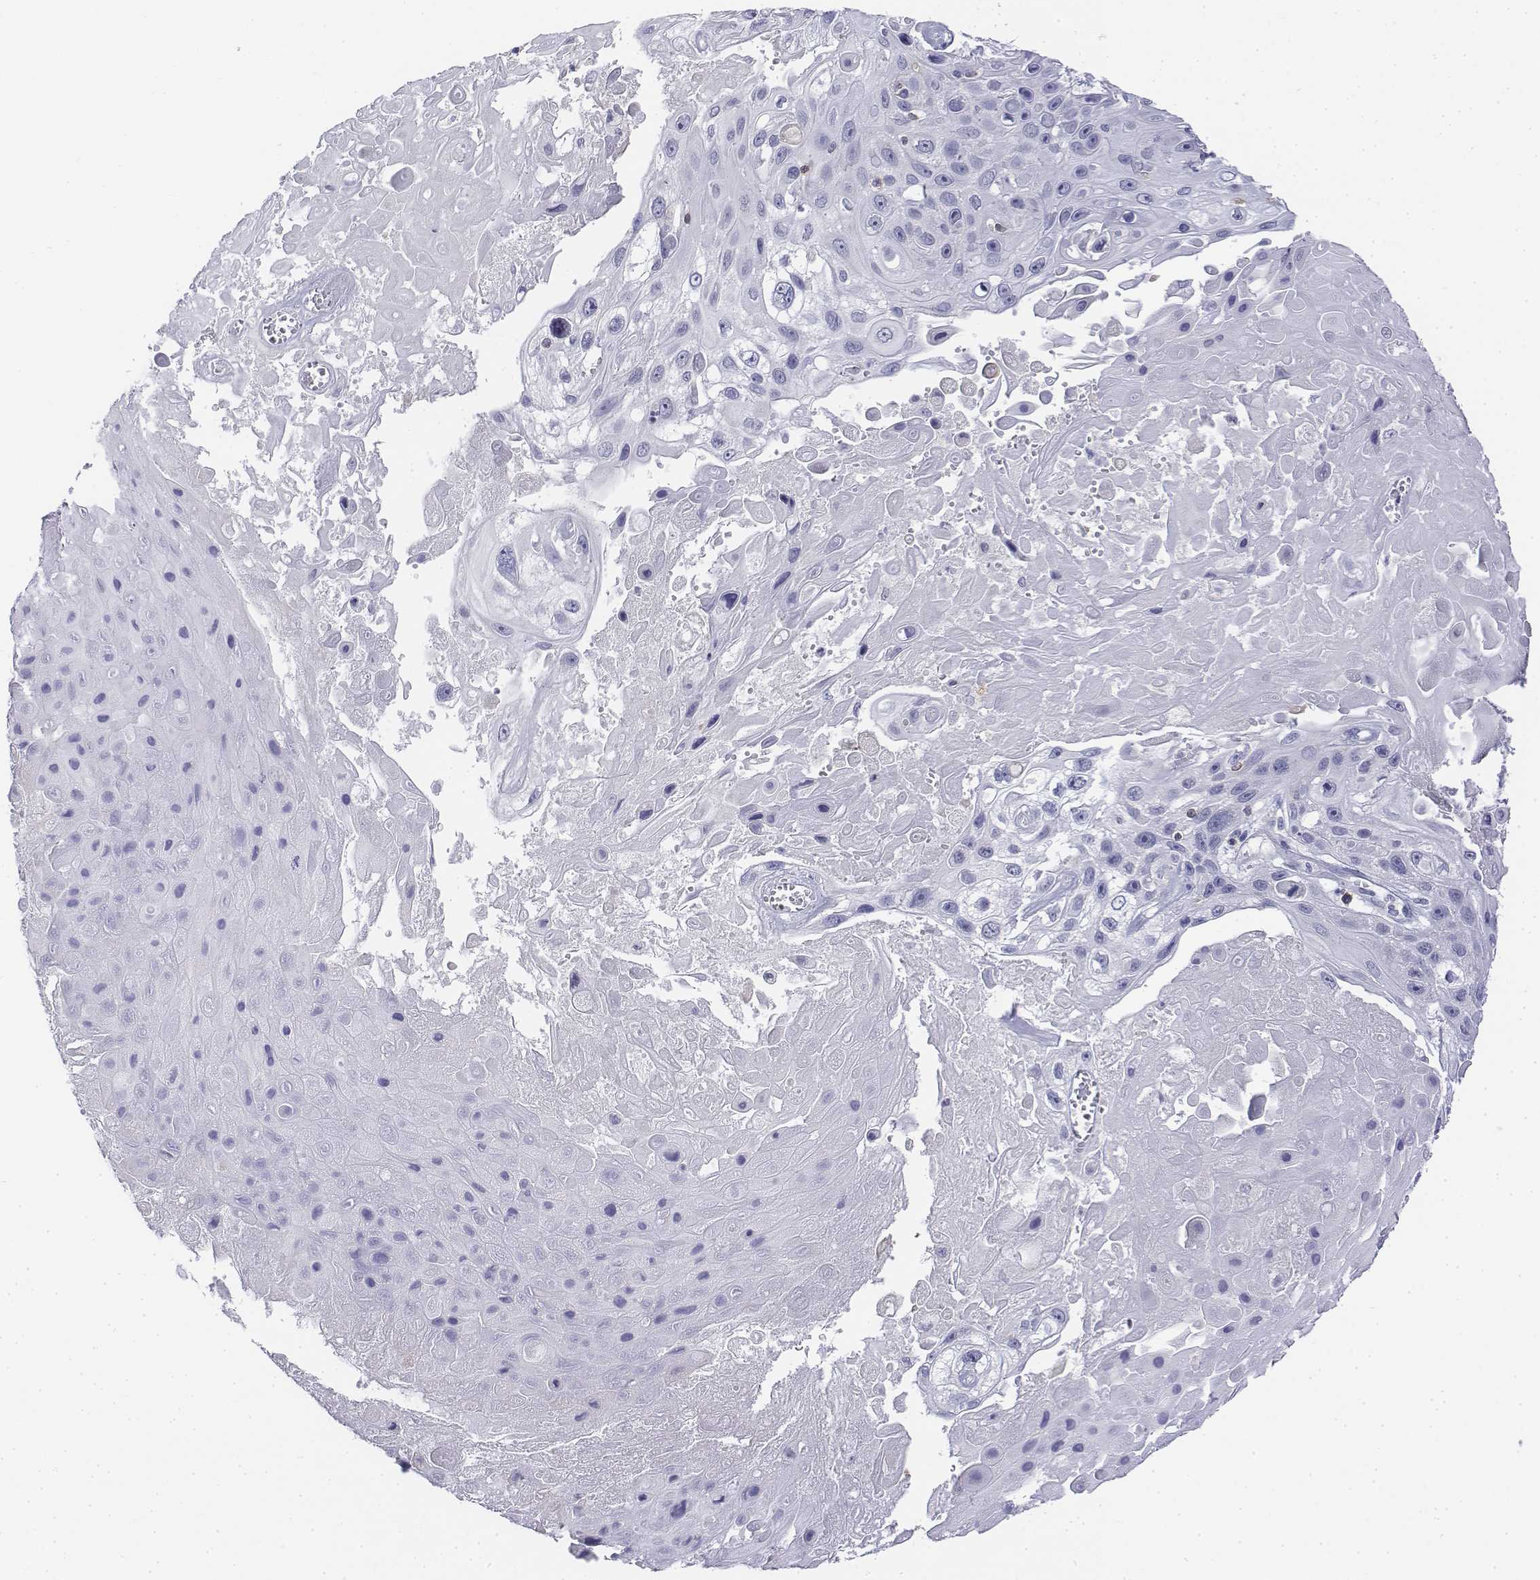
{"staining": {"intensity": "negative", "quantity": "none", "location": "none"}, "tissue": "skin cancer", "cell_type": "Tumor cells", "image_type": "cancer", "snomed": [{"axis": "morphology", "description": "Squamous cell carcinoma, NOS"}, {"axis": "topography", "description": "Skin"}], "caption": "Tumor cells are negative for protein expression in human skin cancer (squamous cell carcinoma).", "gene": "CD3E", "patient": {"sex": "male", "age": 82}}